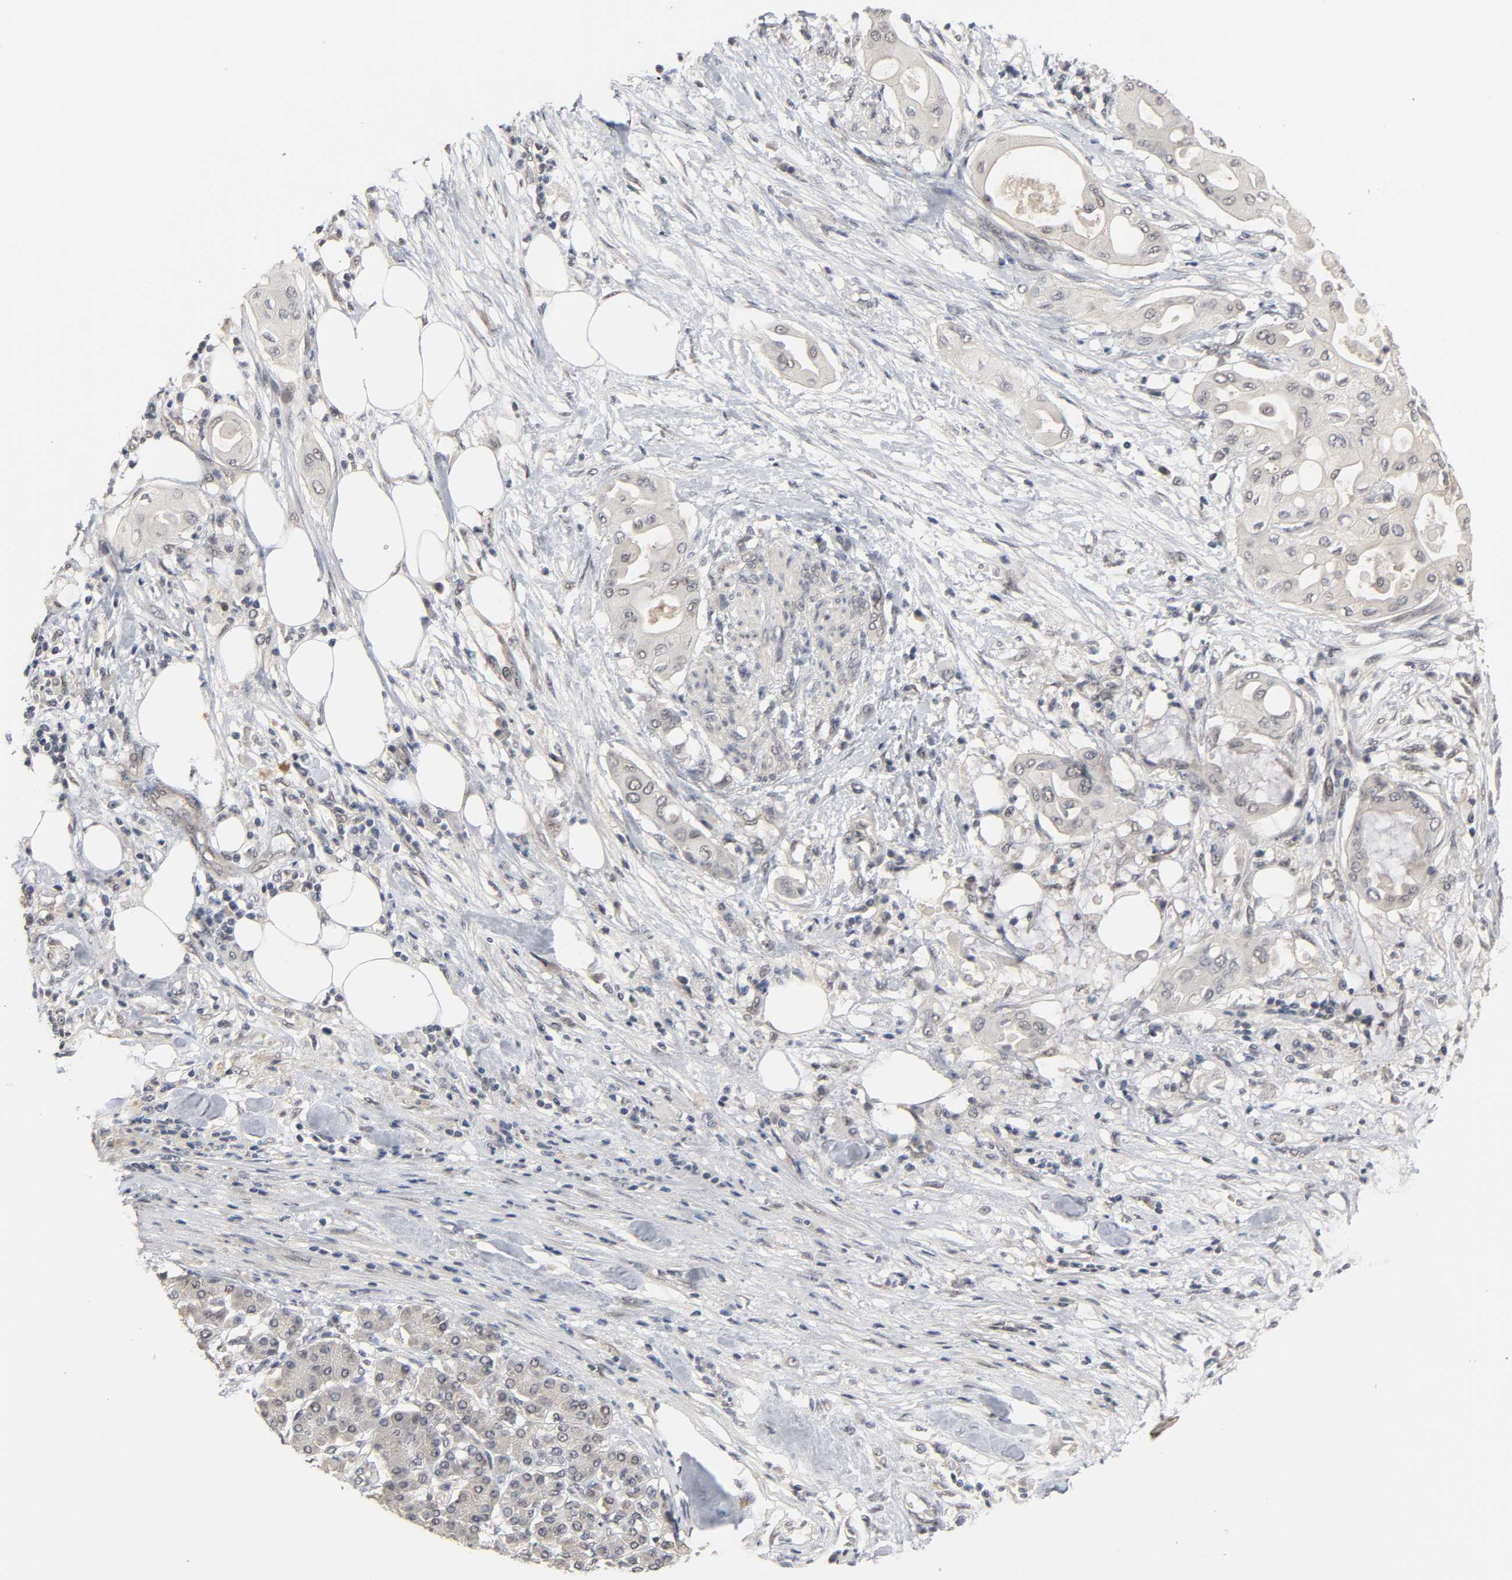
{"staining": {"intensity": "weak", "quantity": "25%-75%", "location": "cytoplasmic/membranous"}, "tissue": "pancreatic cancer", "cell_type": "Tumor cells", "image_type": "cancer", "snomed": [{"axis": "morphology", "description": "Adenocarcinoma, NOS"}, {"axis": "morphology", "description": "Adenocarcinoma, metastatic, NOS"}, {"axis": "topography", "description": "Lymph node"}, {"axis": "topography", "description": "Pancreas"}, {"axis": "topography", "description": "Duodenum"}], "caption": "About 25%-75% of tumor cells in pancreatic cancer (metastatic adenocarcinoma) show weak cytoplasmic/membranous protein staining as visualized by brown immunohistochemical staining.", "gene": "HTR1E", "patient": {"sex": "female", "age": 64}}